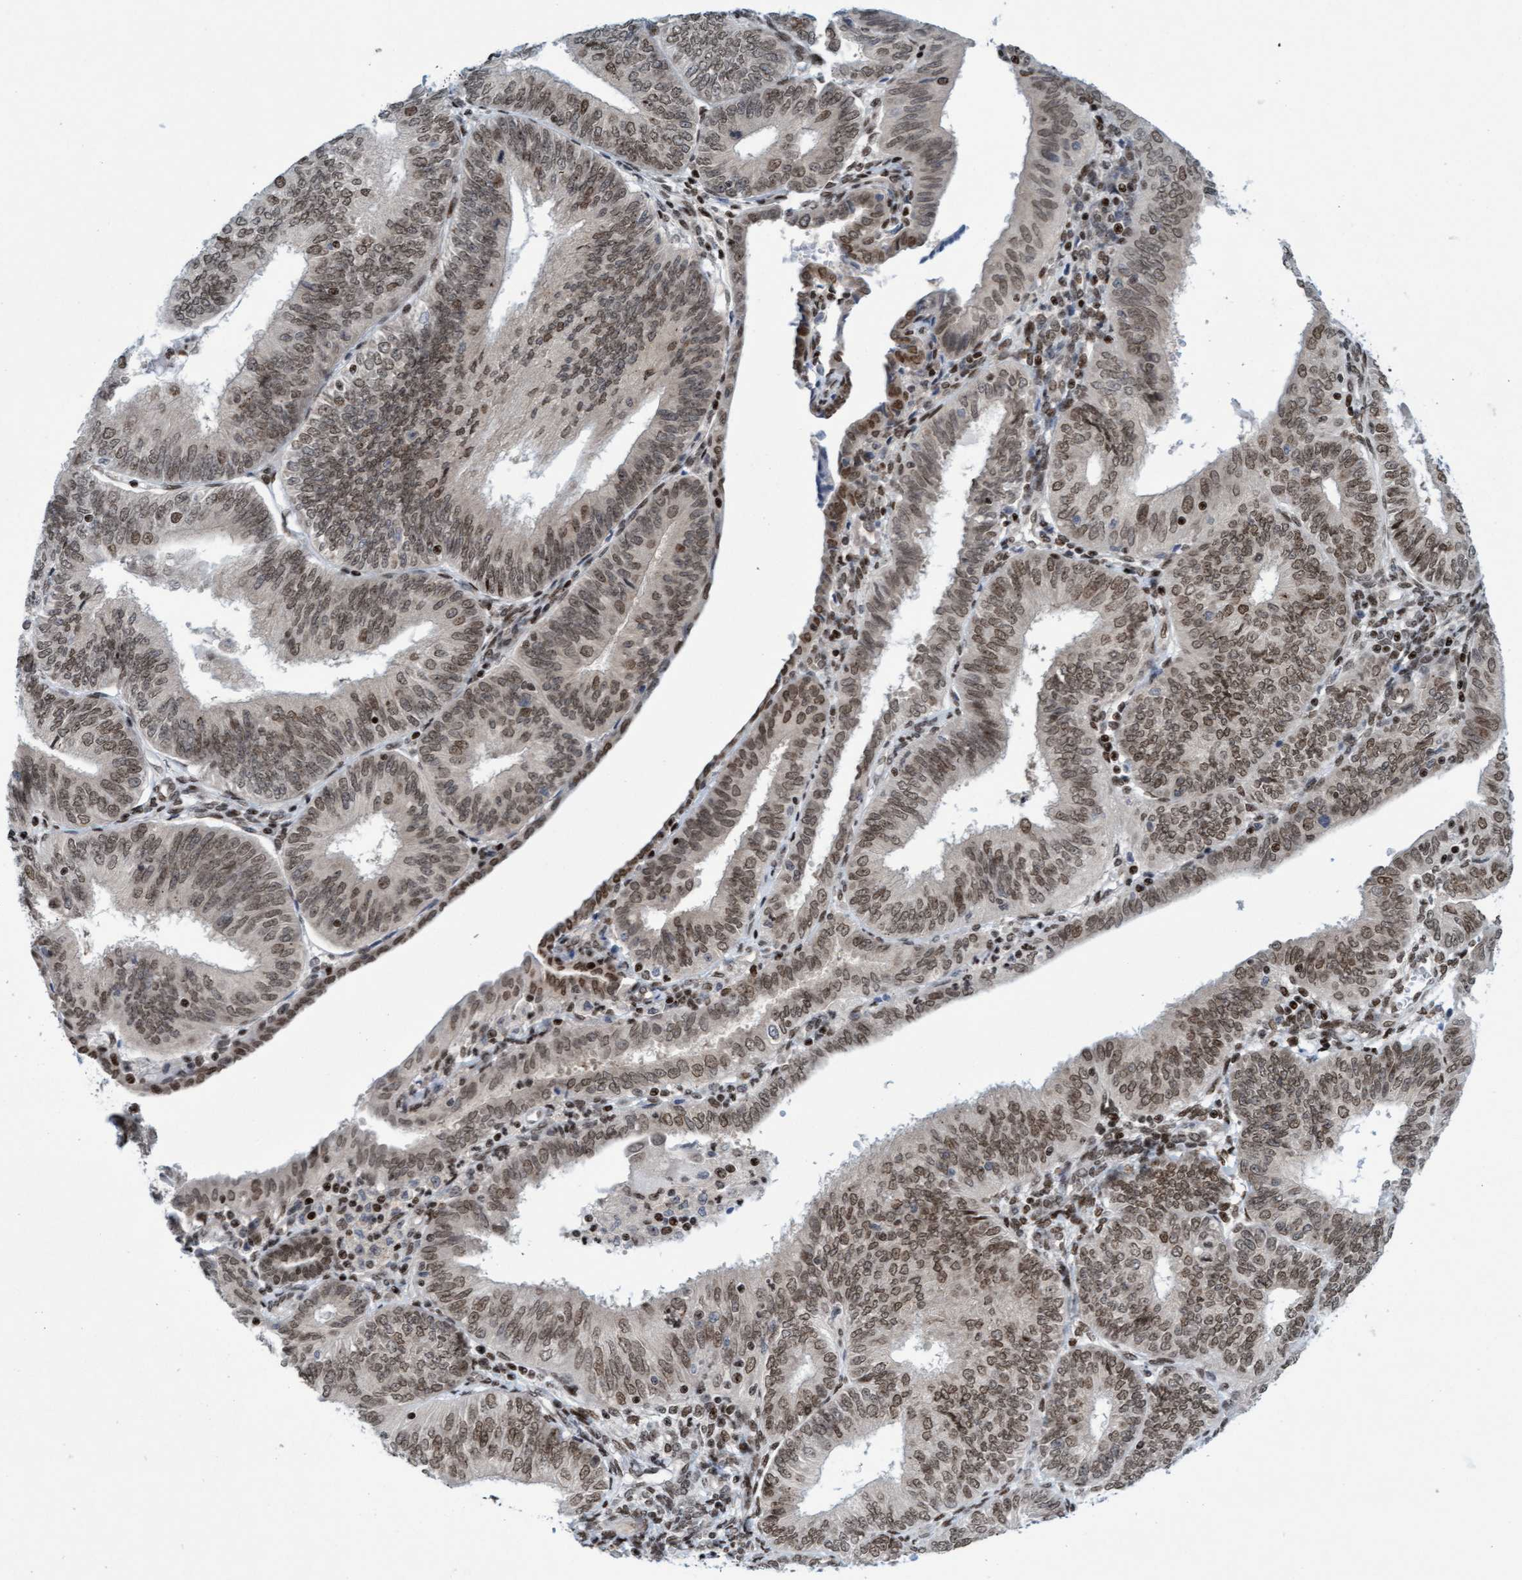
{"staining": {"intensity": "weak", "quantity": ">75%", "location": "nuclear"}, "tissue": "endometrial cancer", "cell_type": "Tumor cells", "image_type": "cancer", "snomed": [{"axis": "morphology", "description": "Adenocarcinoma, NOS"}, {"axis": "topography", "description": "Endometrium"}], "caption": "Protein staining of endometrial cancer tissue shows weak nuclear staining in approximately >75% of tumor cells.", "gene": "GLRX2", "patient": {"sex": "female", "age": 58}}